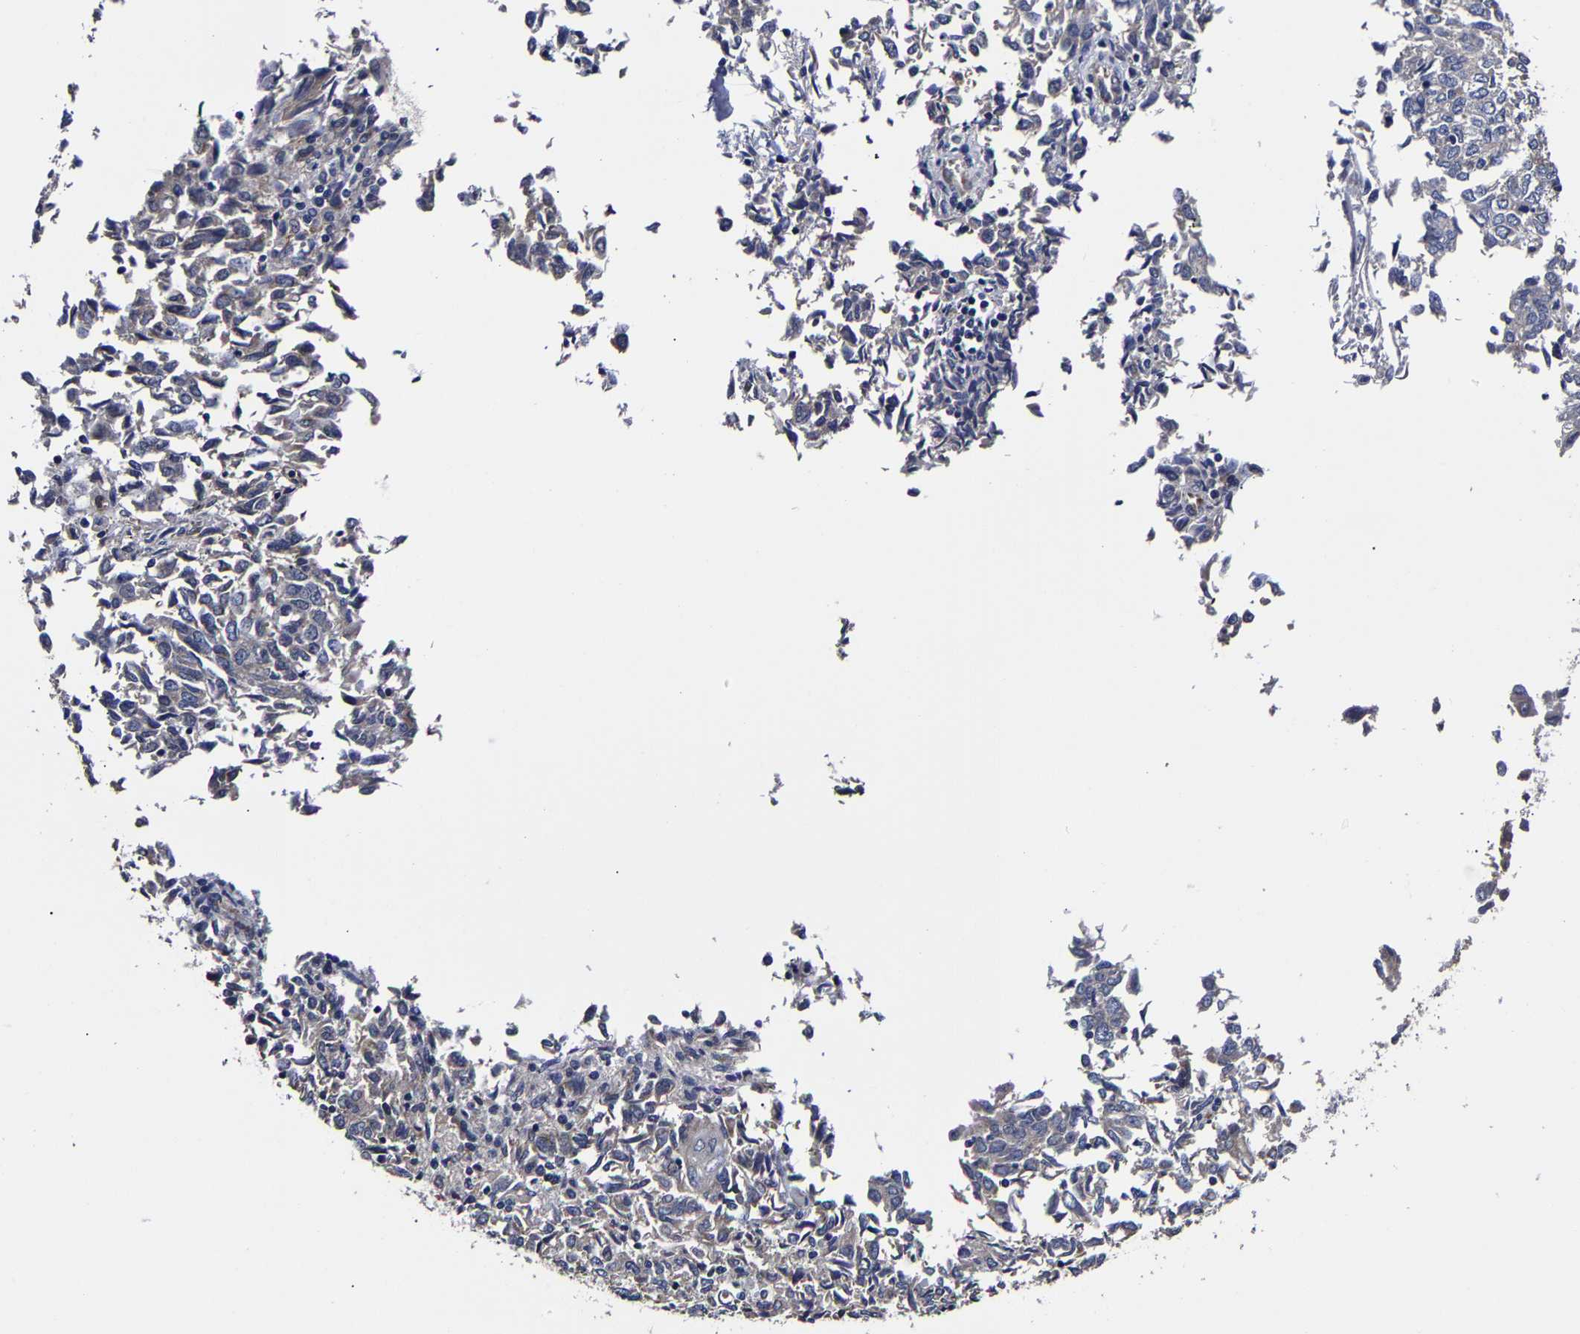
{"staining": {"intensity": "negative", "quantity": "none", "location": "none"}, "tissue": "endometrial cancer", "cell_type": "Tumor cells", "image_type": "cancer", "snomed": [{"axis": "morphology", "description": "Adenocarcinoma, NOS"}, {"axis": "topography", "description": "Endometrium"}], "caption": "A histopathology image of human endometrial cancer (adenocarcinoma) is negative for staining in tumor cells.", "gene": "AASS", "patient": {"sex": "female", "age": 80}}